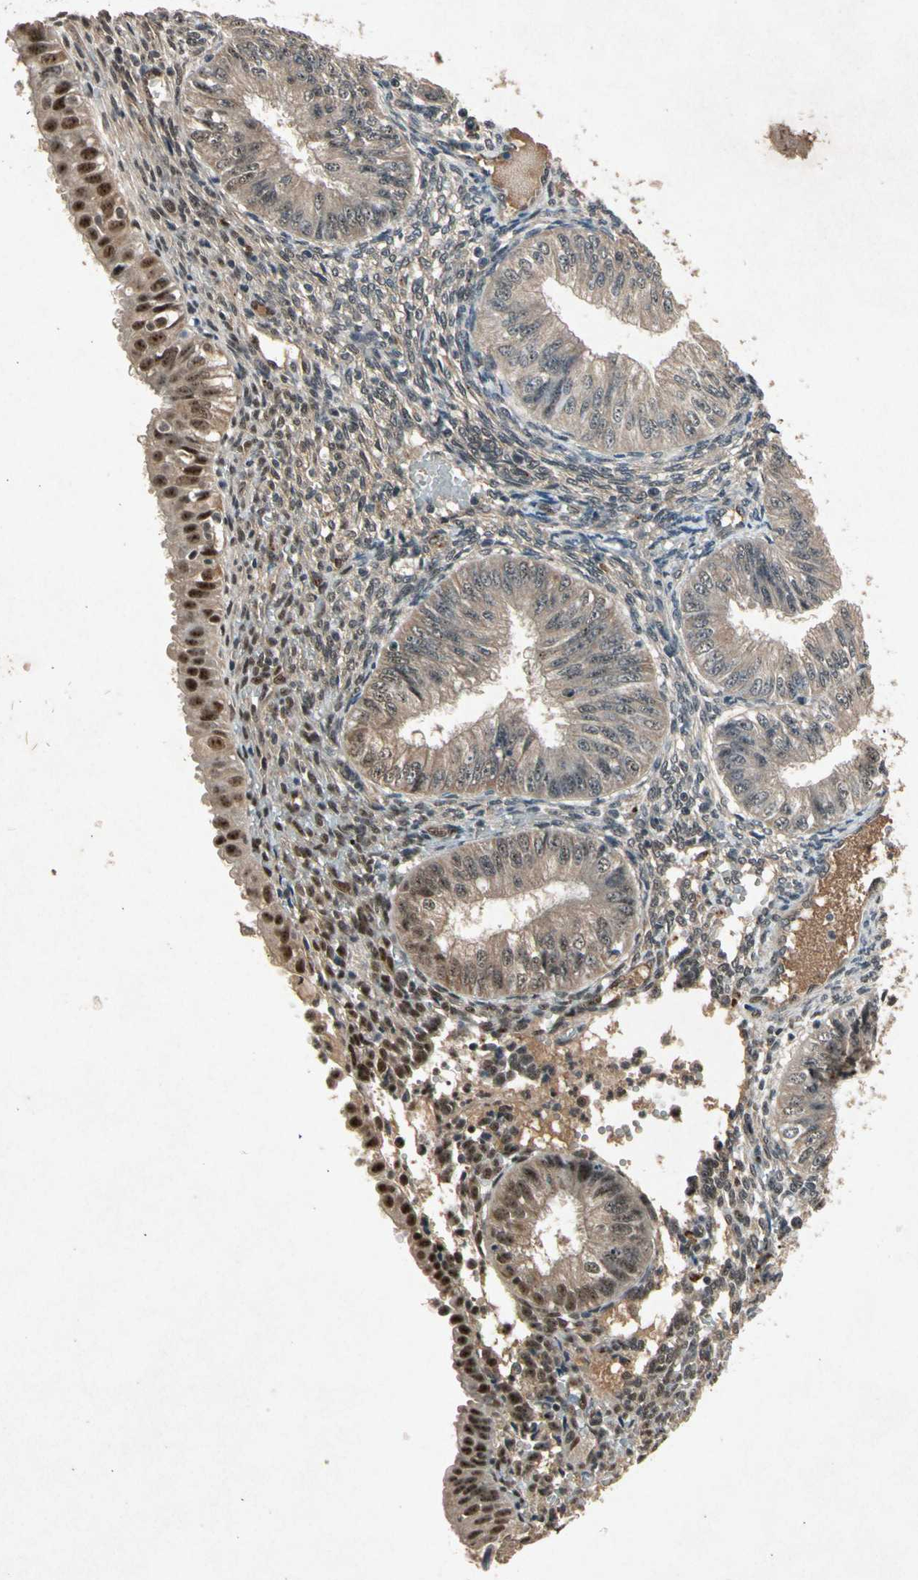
{"staining": {"intensity": "weak", "quantity": ">75%", "location": "cytoplasmic/membranous,nuclear"}, "tissue": "endometrial cancer", "cell_type": "Tumor cells", "image_type": "cancer", "snomed": [{"axis": "morphology", "description": "Normal tissue, NOS"}, {"axis": "morphology", "description": "Adenocarcinoma, NOS"}, {"axis": "topography", "description": "Endometrium"}], "caption": "Adenocarcinoma (endometrial) stained for a protein shows weak cytoplasmic/membranous and nuclear positivity in tumor cells.", "gene": "PML", "patient": {"sex": "female", "age": 53}}